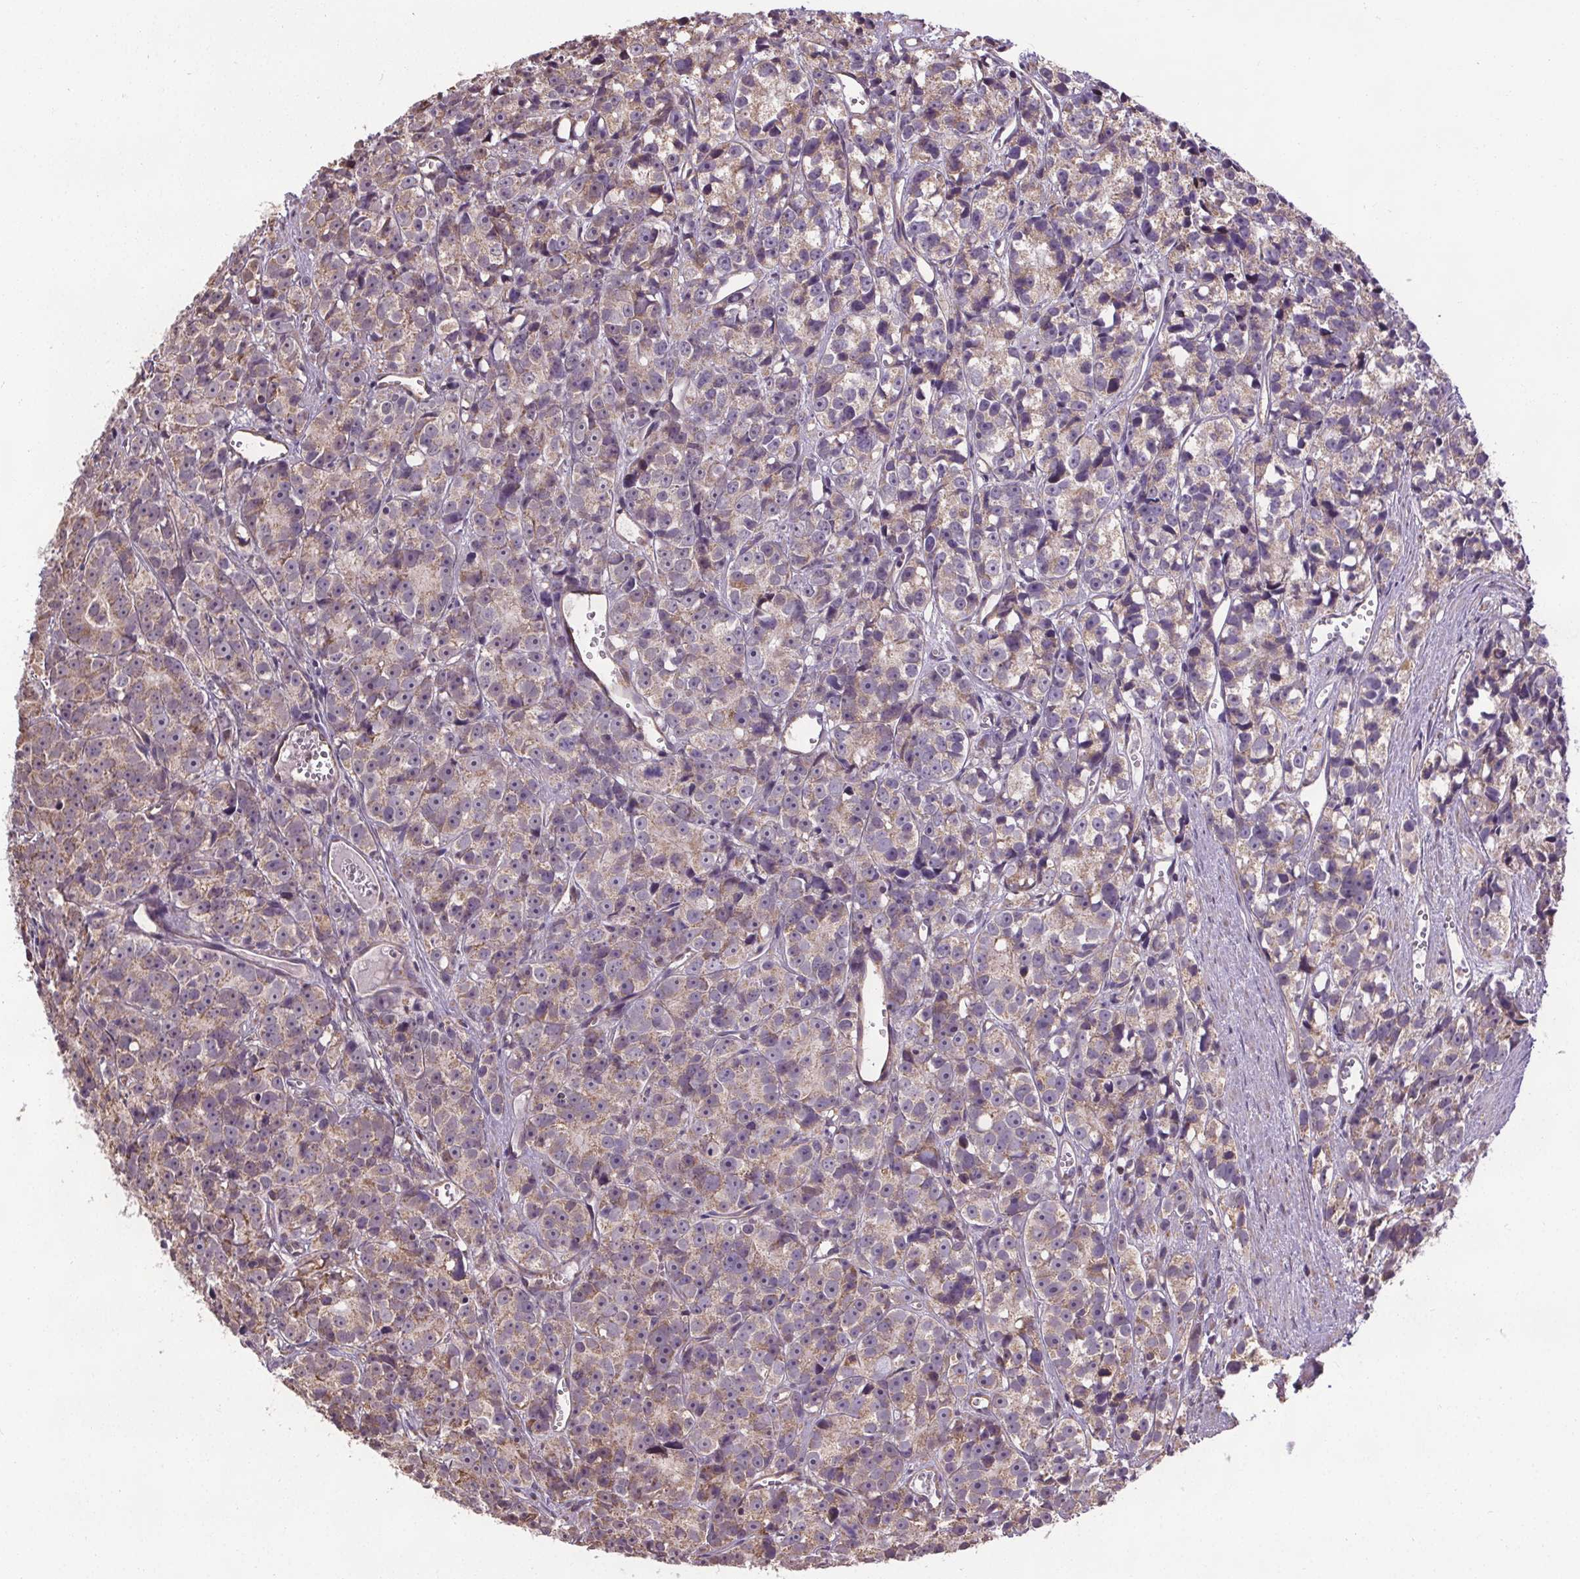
{"staining": {"intensity": "weak", "quantity": "25%-75%", "location": "cytoplasmic/membranous"}, "tissue": "prostate cancer", "cell_type": "Tumor cells", "image_type": "cancer", "snomed": [{"axis": "morphology", "description": "Adenocarcinoma, High grade"}, {"axis": "topography", "description": "Prostate"}], "caption": "IHC (DAB) staining of human prostate adenocarcinoma (high-grade) displays weak cytoplasmic/membranous protein staining in approximately 25%-75% of tumor cells.", "gene": "ZNF548", "patient": {"sex": "male", "age": 77}}